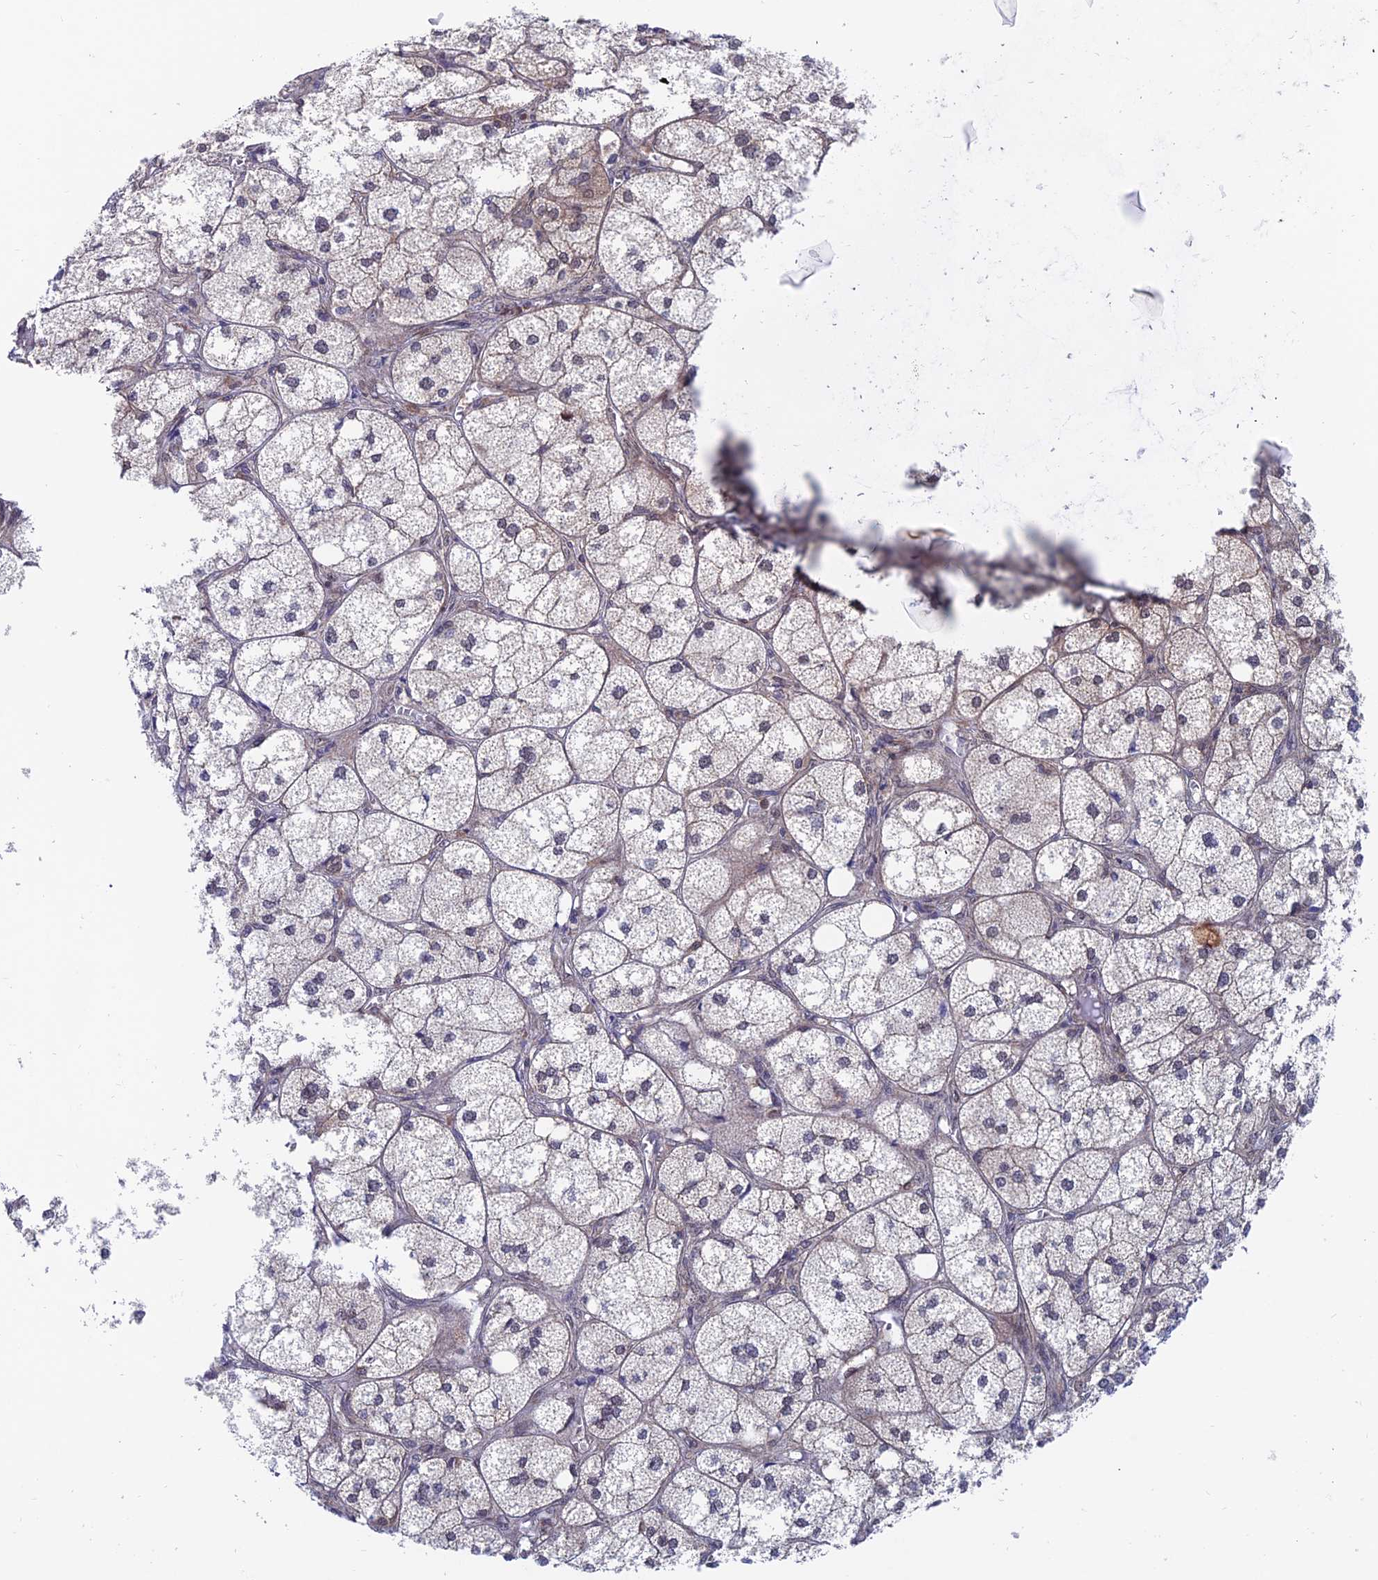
{"staining": {"intensity": "strong", "quantity": "25%-75%", "location": "cytoplasmic/membranous,nuclear"}, "tissue": "adrenal gland", "cell_type": "Glandular cells", "image_type": "normal", "snomed": [{"axis": "morphology", "description": "Normal tissue, NOS"}, {"axis": "topography", "description": "Adrenal gland"}], "caption": "Glandular cells show high levels of strong cytoplasmic/membranous,nuclear staining in about 25%-75% of cells in normal adrenal gland.", "gene": "IGBP1", "patient": {"sex": "female", "age": 61}}